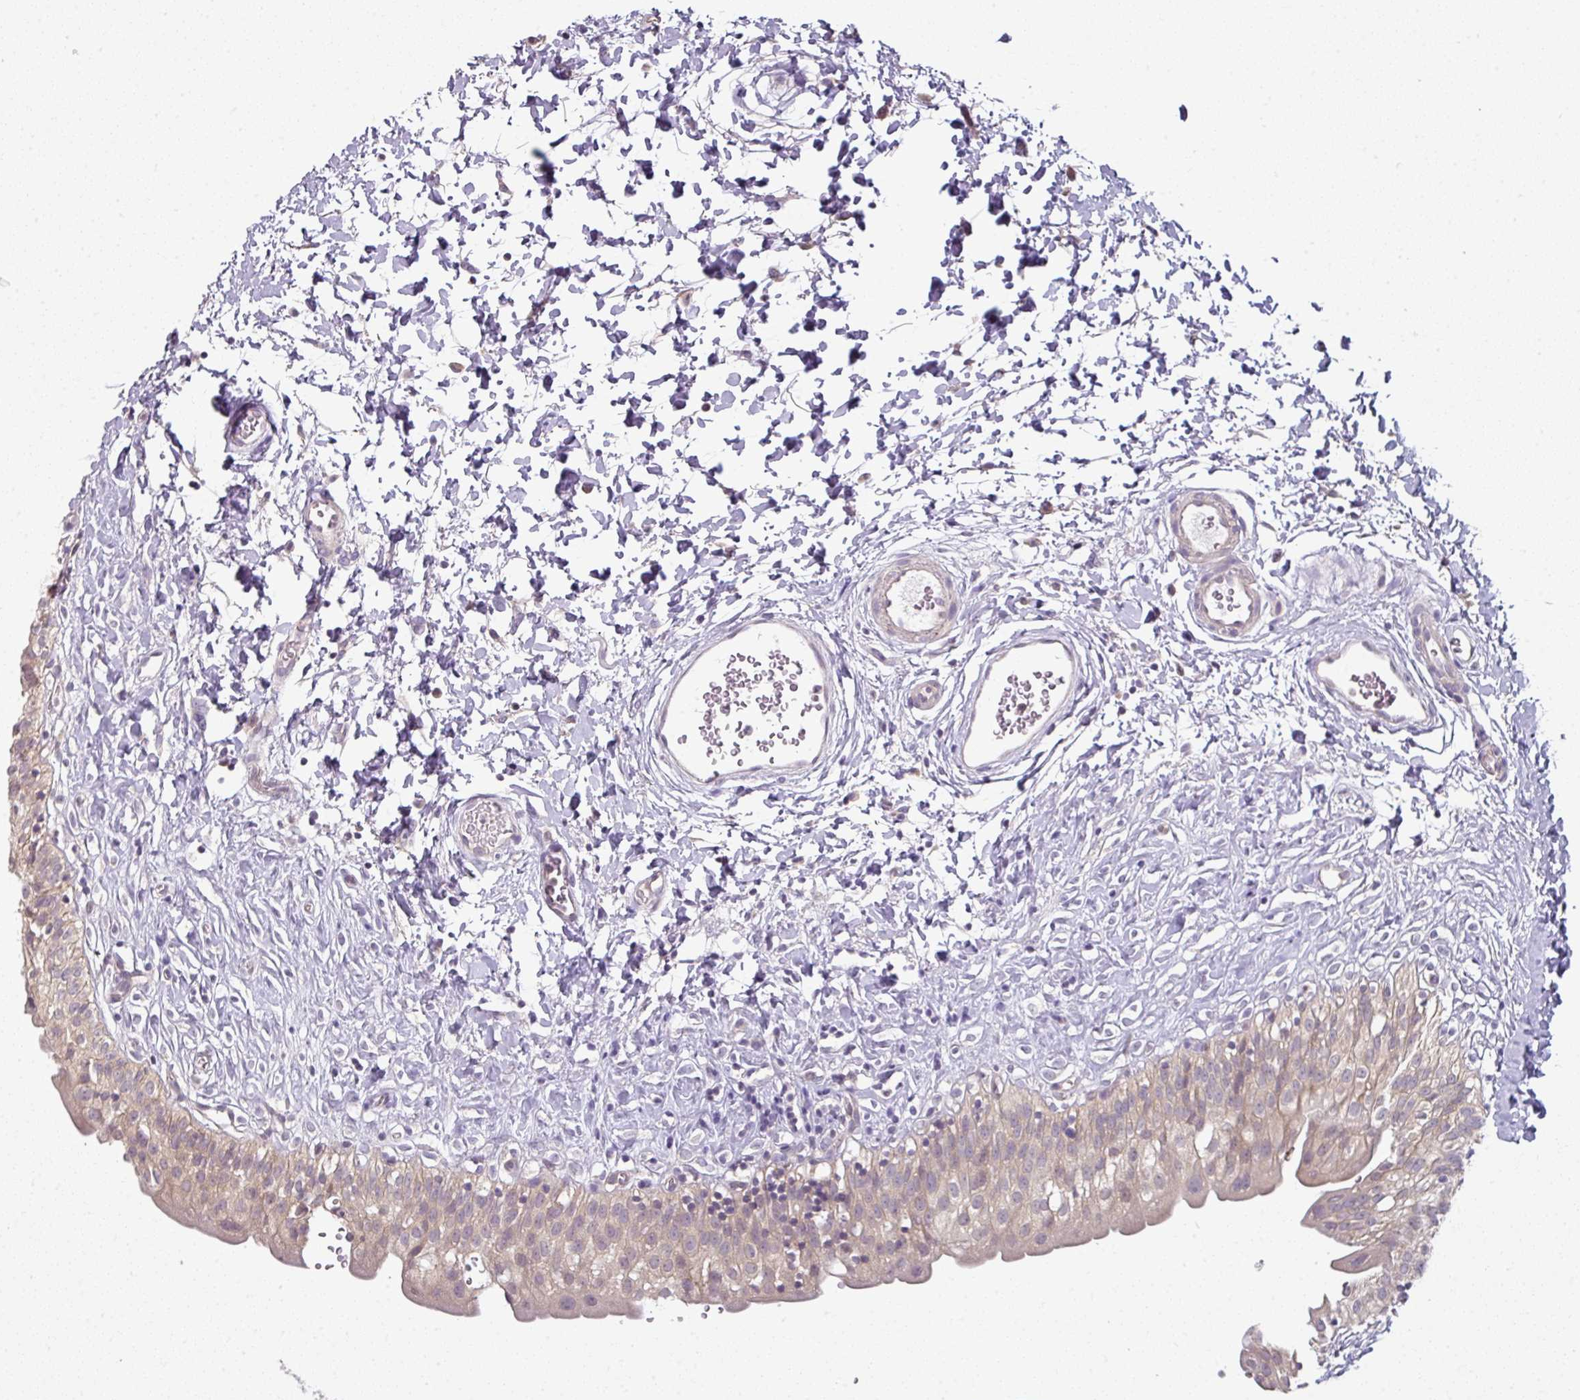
{"staining": {"intensity": "weak", "quantity": "25%-75%", "location": "cytoplasmic/membranous"}, "tissue": "urinary bladder", "cell_type": "Urothelial cells", "image_type": "normal", "snomed": [{"axis": "morphology", "description": "Normal tissue, NOS"}, {"axis": "topography", "description": "Urinary bladder"}], "caption": "Urothelial cells reveal weak cytoplasmic/membranous expression in about 25%-75% of cells in benign urinary bladder.", "gene": "C19orf33", "patient": {"sex": "male", "age": 51}}